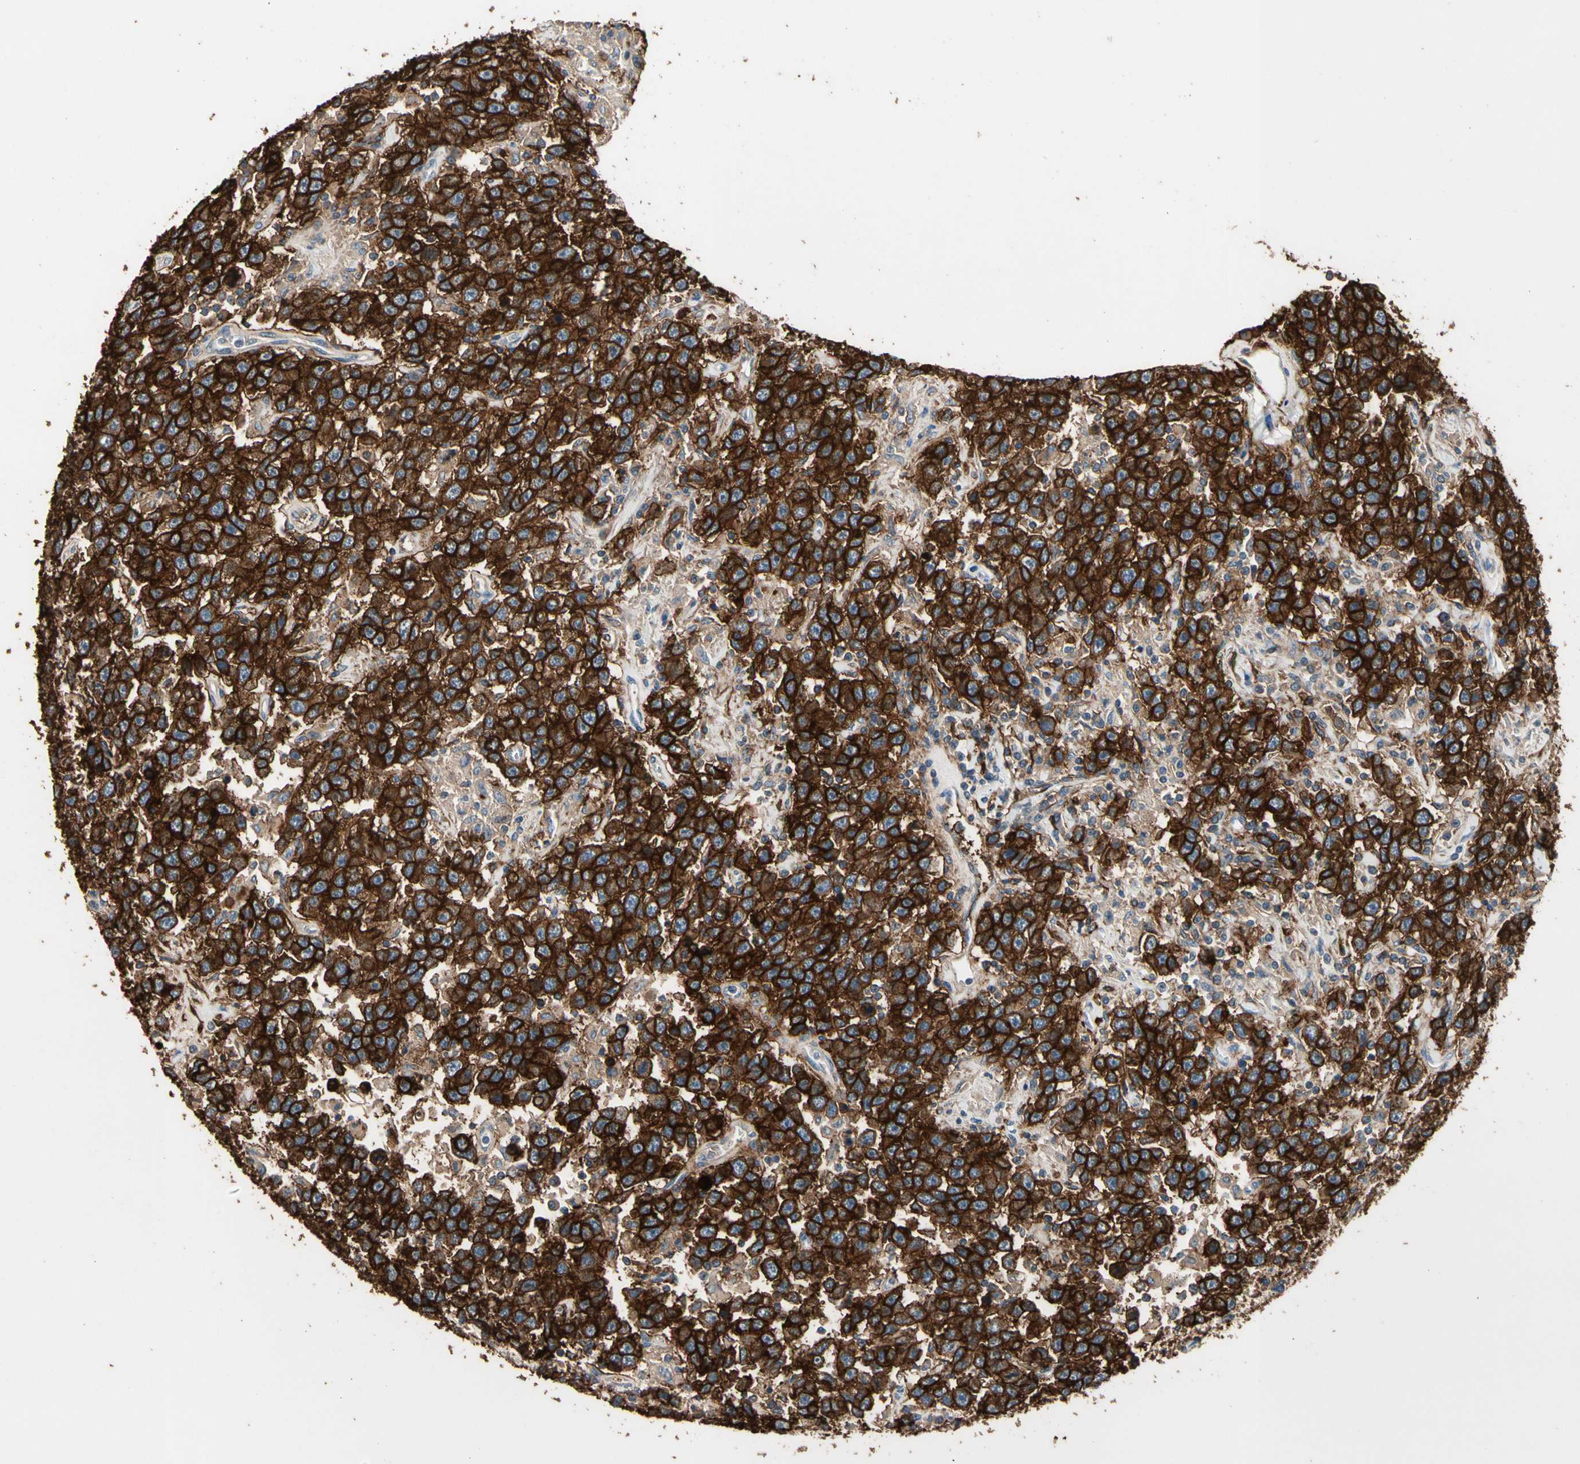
{"staining": {"intensity": "strong", "quantity": ">75%", "location": "cytoplasmic/membranous"}, "tissue": "testis cancer", "cell_type": "Tumor cells", "image_type": "cancer", "snomed": [{"axis": "morphology", "description": "Seminoma, NOS"}, {"axis": "topography", "description": "Testis"}], "caption": "This is an image of immunohistochemistry (IHC) staining of seminoma (testis), which shows strong expression in the cytoplasmic/membranous of tumor cells.", "gene": "SUSD2", "patient": {"sex": "male", "age": 41}}